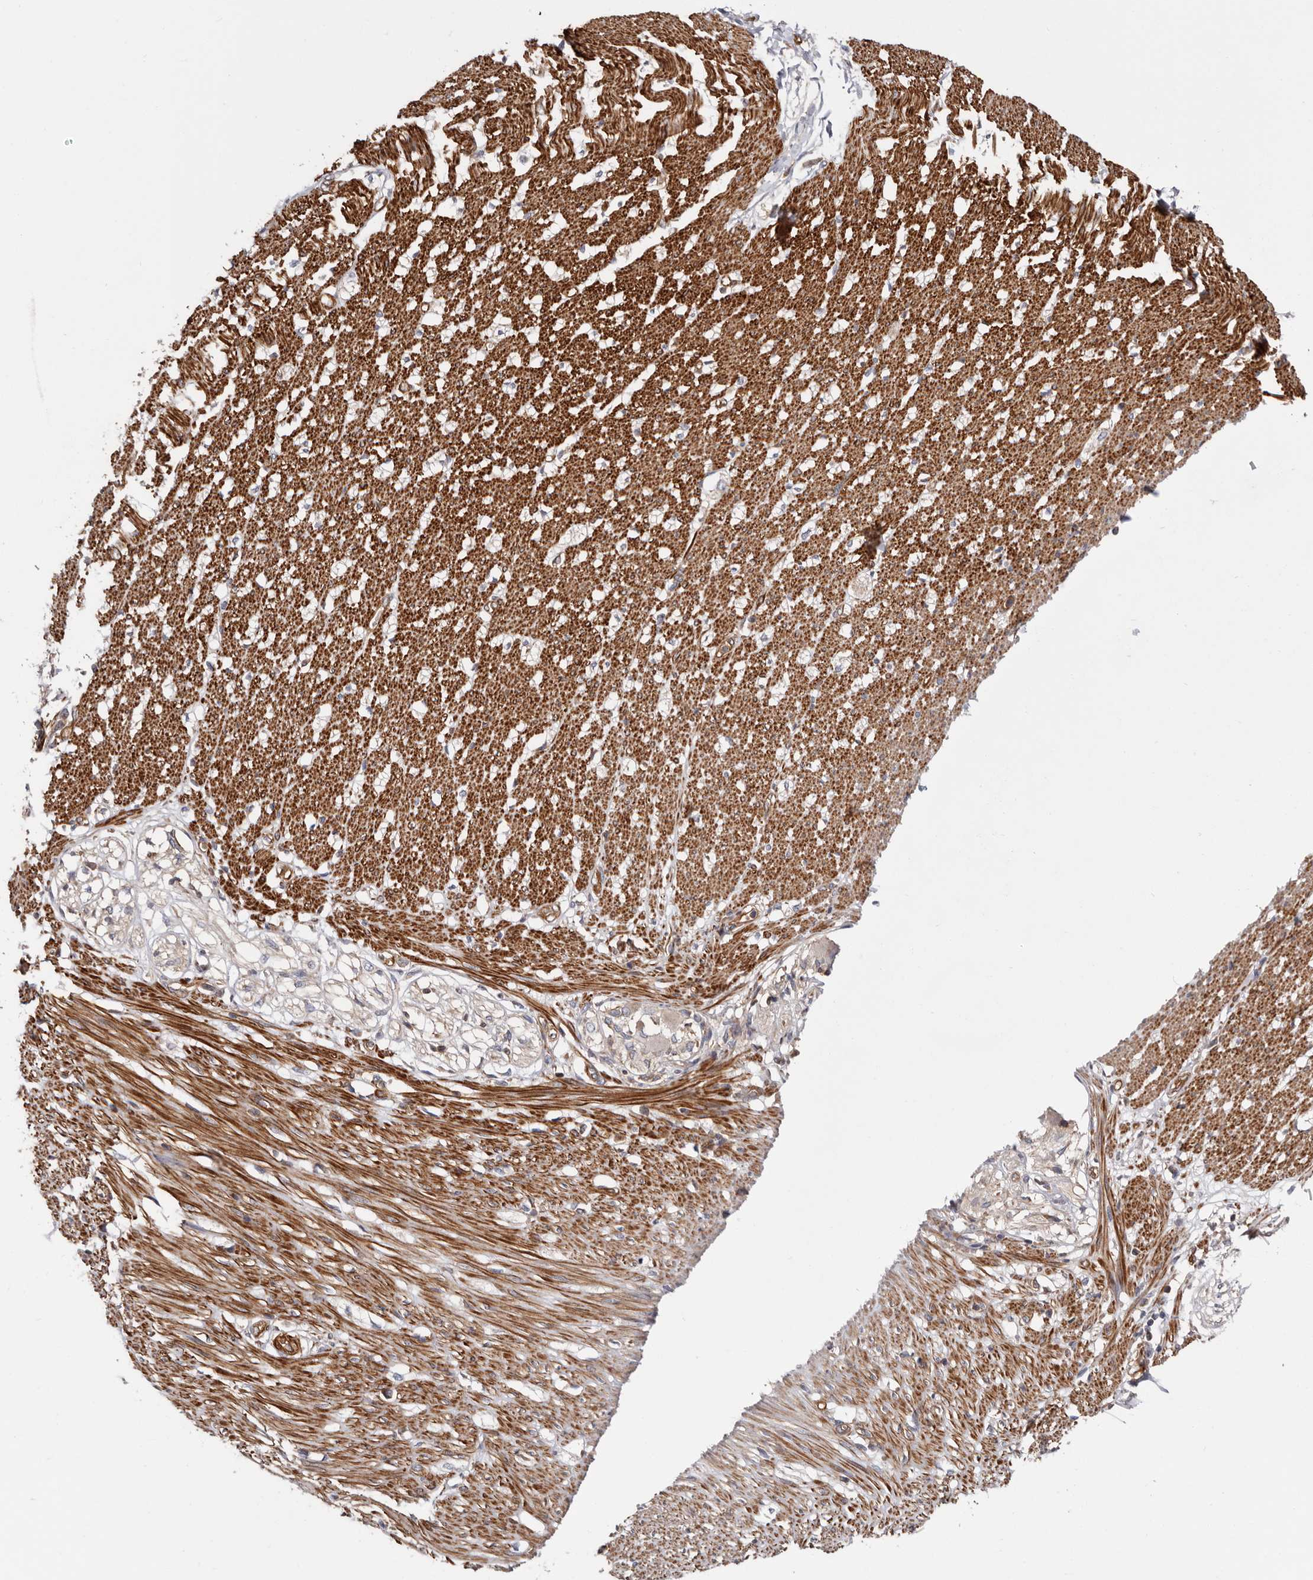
{"staining": {"intensity": "strong", "quantity": ">75%", "location": "cytoplasmic/membranous"}, "tissue": "smooth muscle", "cell_type": "Smooth muscle cells", "image_type": "normal", "snomed": [{"axis": "morphology", "description": "Normal tissue, NOS"}, {"axis": "morphology", "description": "Adenocarcinoma, NOS"}, {"axis": "topography", "description": "Colon"}, {"axis": "topography", "description": "Peripheral nerve tissue"}], "caption": "Smooth muscle stained with immunohistochemistry (IHC) demonstrates strong cytoplasmic/membranous expression in about >75% of smooth muscle cells.", "gene": "TMC7", "patient": {"sex": "male", "age": 14}}